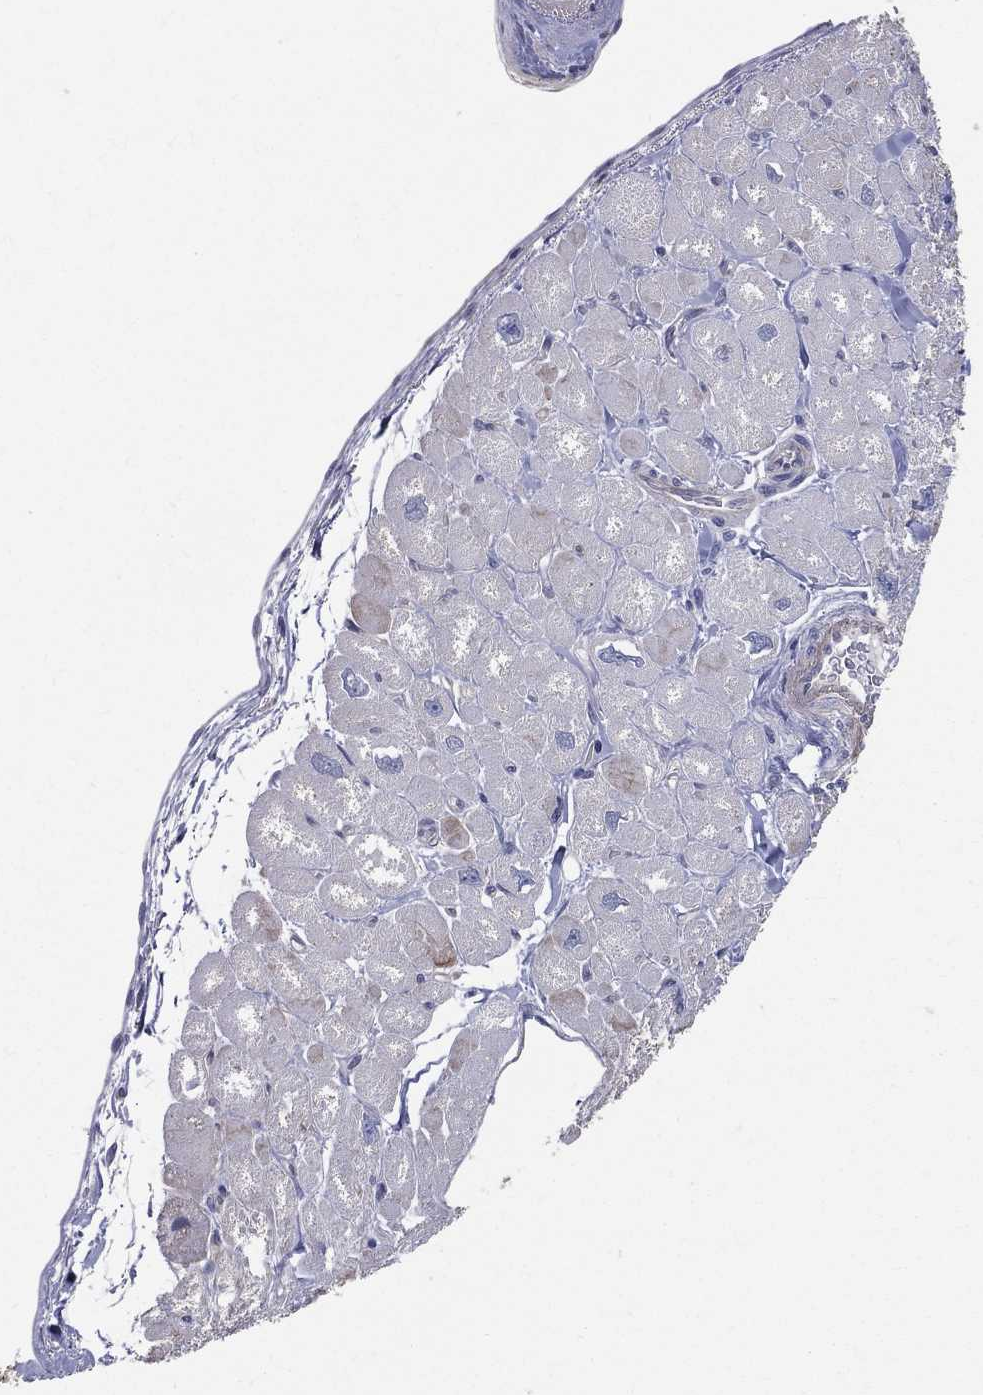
{"staining": {"intensity": "negative", "quantity": "none", "location": "none"}, "tissue": "heart muscle", "cell_type": "Cardiomyocytes", "image_type": "normal", "snomed": [{"axis": "morphology", "description": "Normal tissue, NOS"}, {"axis": "topography", "description": "Heart"}], "caption": "DAB (3,3'-diaminobenzidine) immunohistochemical staining of unremarkable human heart muscle shows no significant positivity in cardiomyocytes. The staining was performed using DAB (3,3'-diaminobenzidine) to visualize the protein expression in brown, while the nuclei were stained in blue with hematoxylin (Magnification: 20x).", "gene": "POMZP3", "patient": {"sex": "male", "age": 55}}